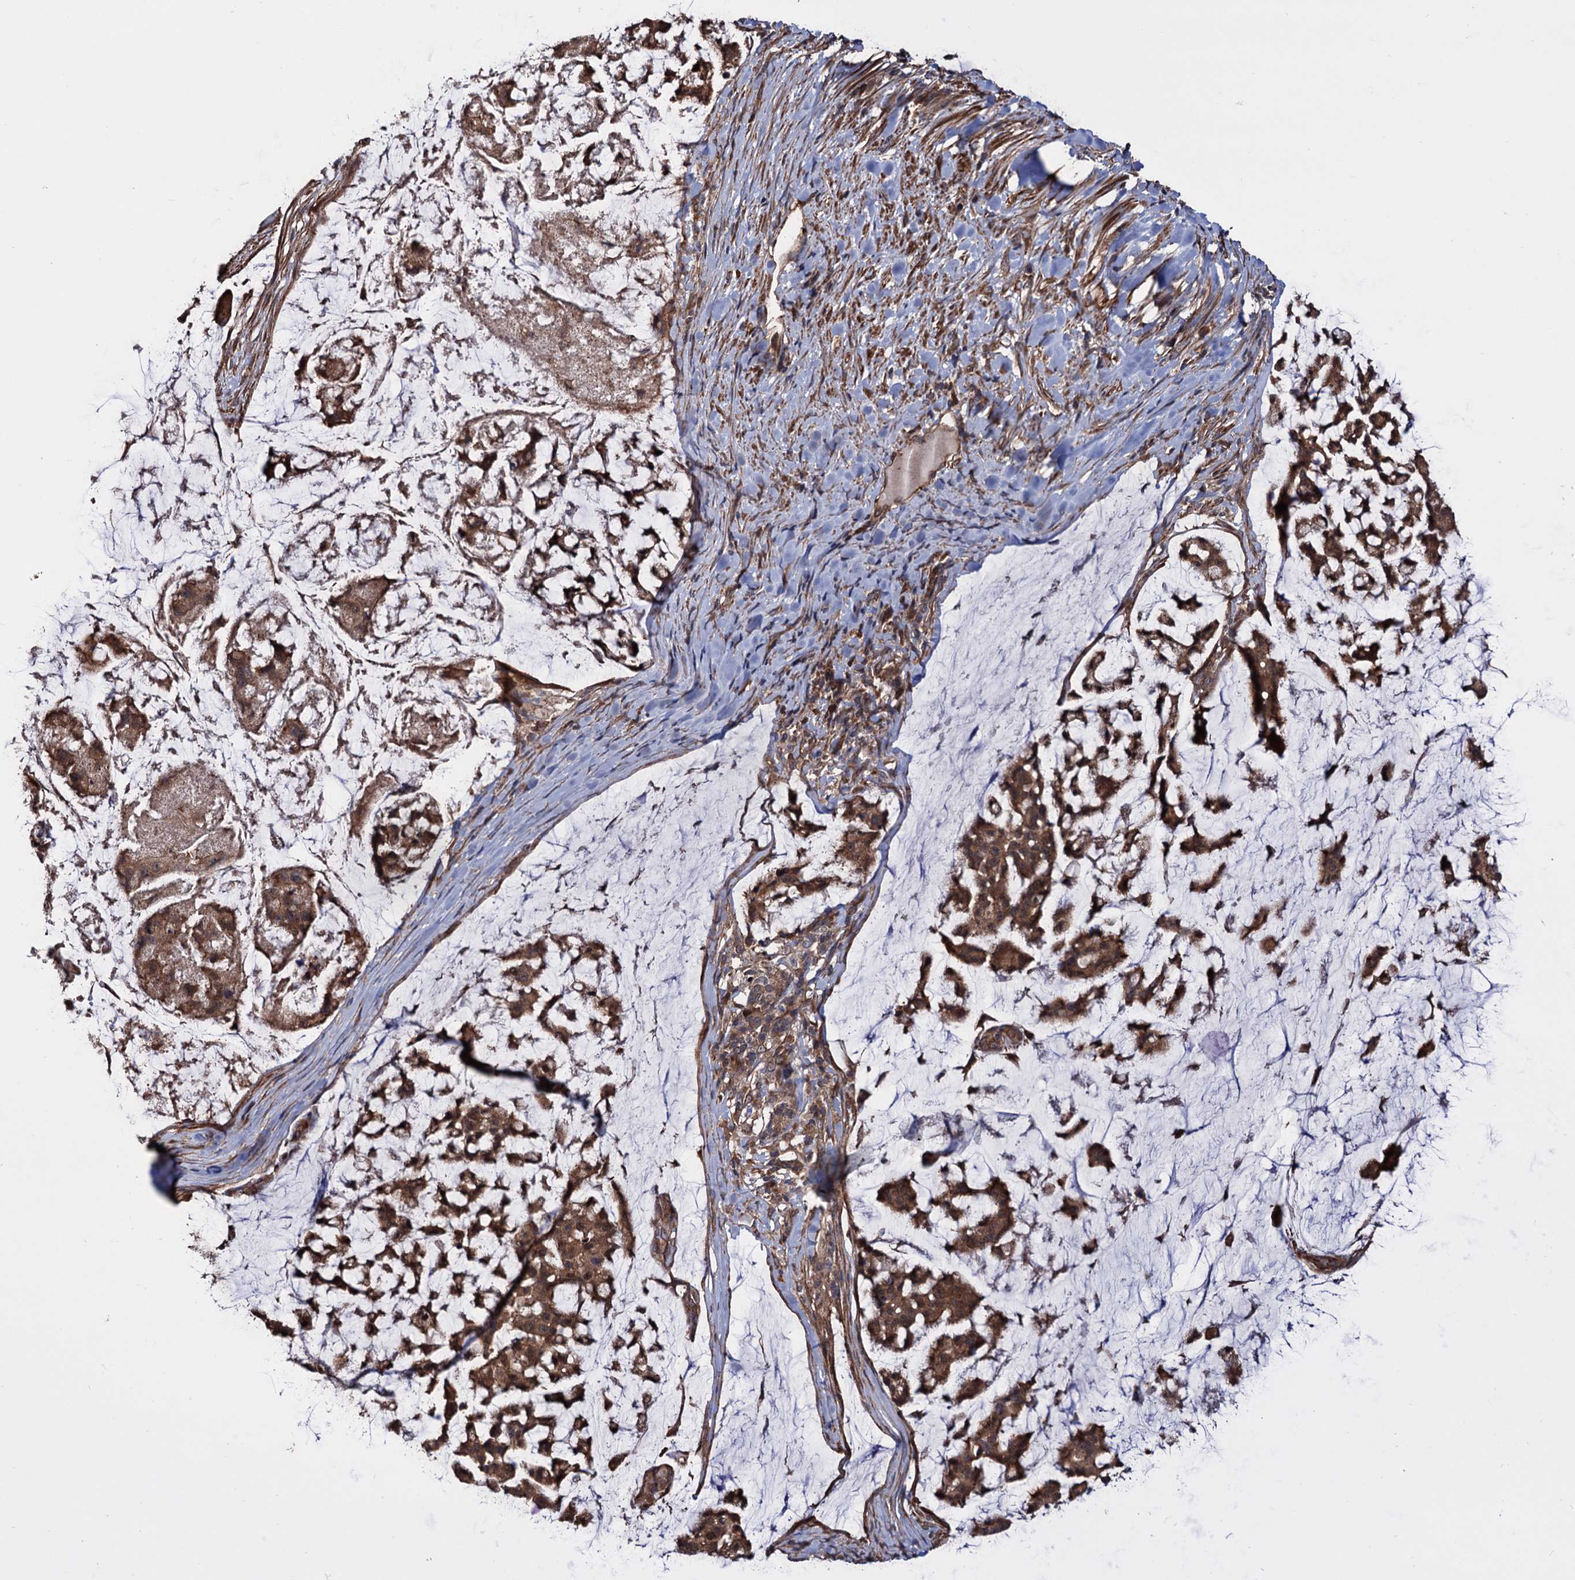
{"staining": {"intensity": "strong", "quantity": ">75%", "location": "cytoplasmic/membranous"}, "tissue": "stomach cancer", "cell_type": "Tumor cells", "image_type": "cancer", "snomed": [{"axis": "morphology", "description": "Adenocarcinoma, NOS"}, {"axis": "topography", "description": "Stomach, lower"}], "caption": "The micrograph exhibits staining of stomach cancer, revealing strong cytoplasmic/membranous protein expression (brown color) within tumor cells.", "gene": "FERMT2", "patient": {"sex": "male", "age": 67}}